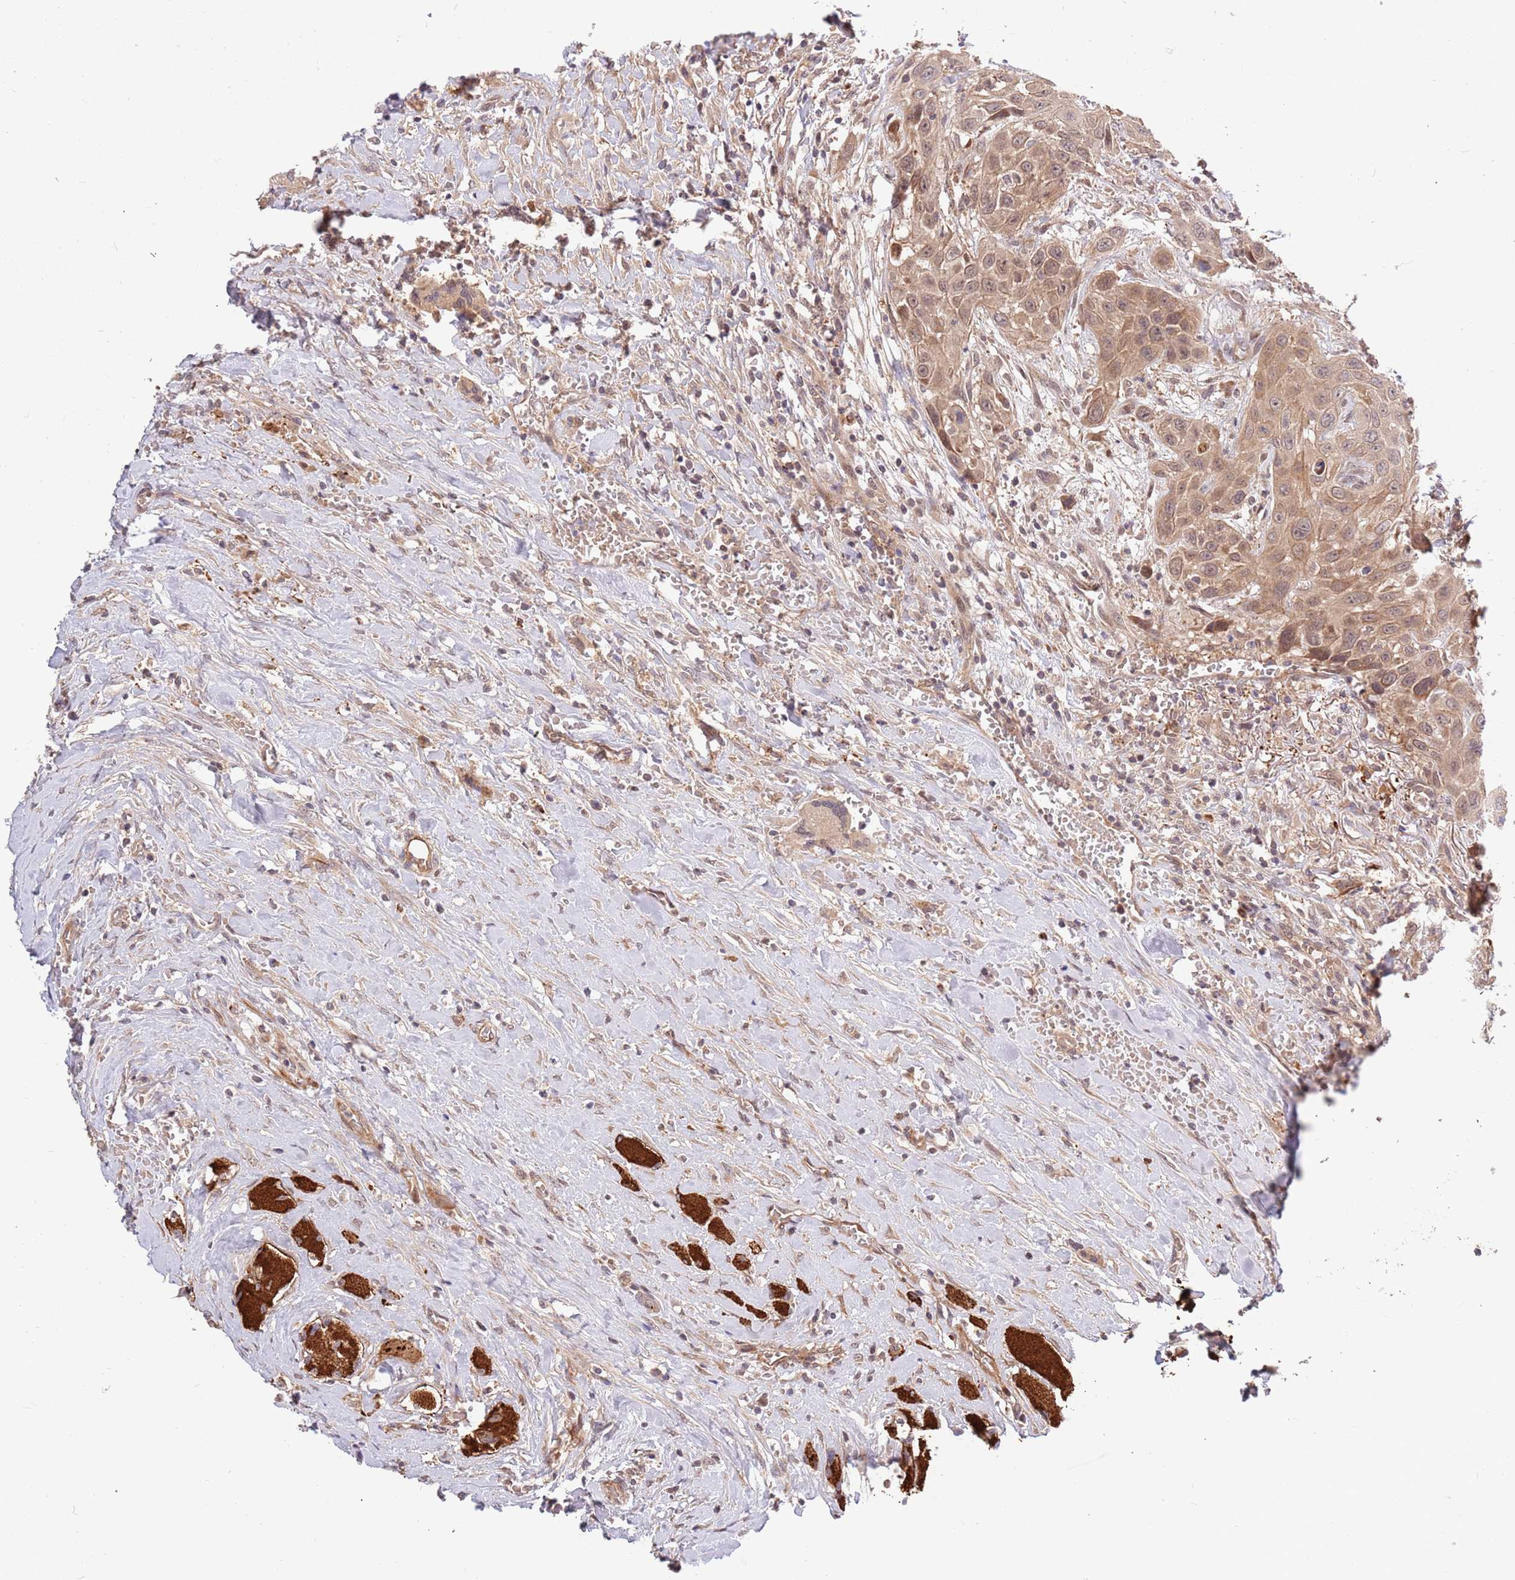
{"staining": {"intensity": "weak", "quantity": ">75%", "location": "cytoplasmic/membranous,nuclear"}, "tissue": "head and neck cancer", "cell_type": "Tumor cells", "image_type": "cancer", "snomed": [{"axis": "morphology", "description": "Squamous cell carcinoma, NOS"}, {"axis": "topography", "description": "Head-Neck"}], "caption": "Protein staining of head and neck cancer tissue reveals weak cytoplasmic/membranous and nuclear positivity in approximately >75% of tumor cells.", "gene": "HAUS3", "patient": {"sex": "male", "age": 81}}